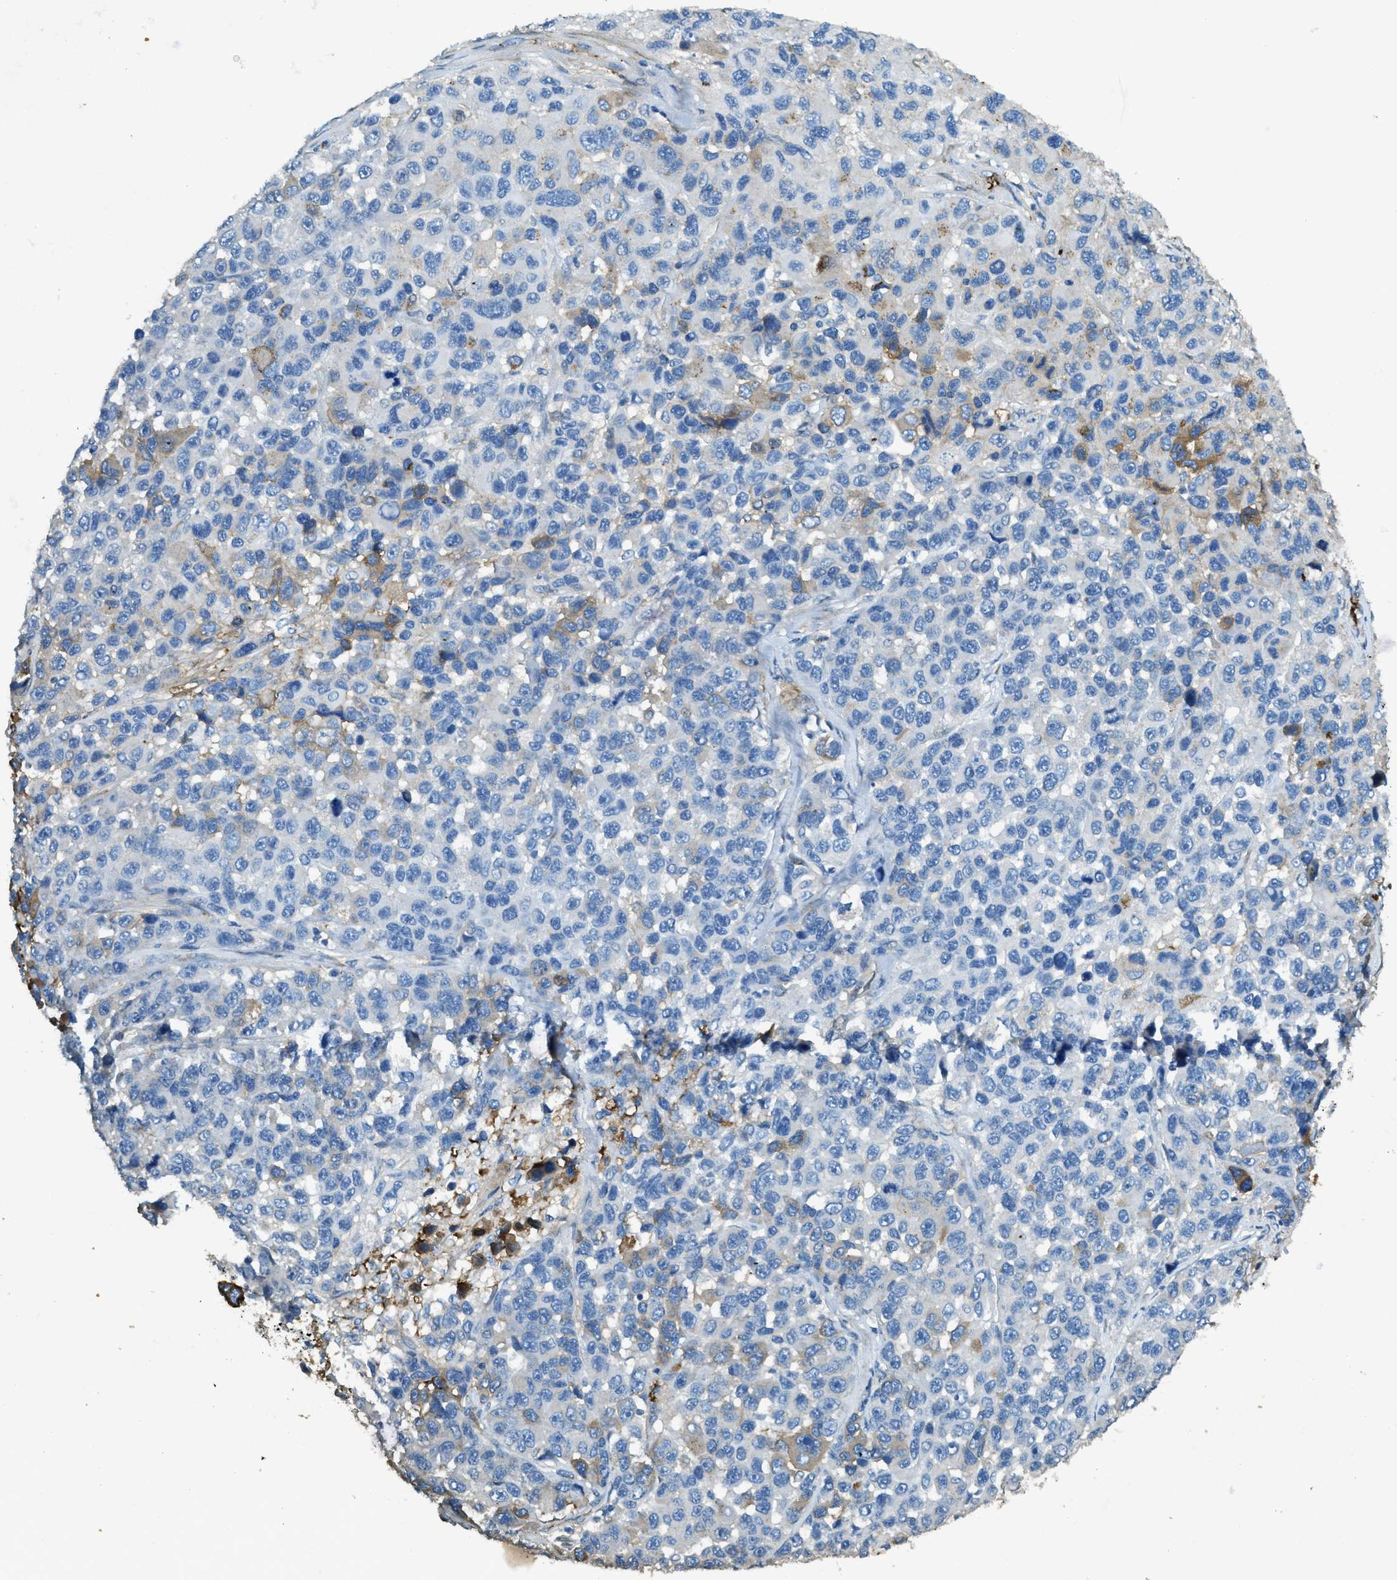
{"staining": {"intensity": "negative", "quantity": "none", "location": "none"}, "tissue": "melanoma", "cell_type": "Tumor cells", "image_type": "cancer", "snomed": [{"axis": "morphology", "description": "Malignant melanoma, NOS"}, {"axis": "topography", "description": "Skin"}], "caption": "An IHC photomicrograph of malignant melanoma is shown. There is no staining in tumor cells of malignant melanoma.", "gene": "TRIM59", "patient": {"sex": "male", "age": 53}}